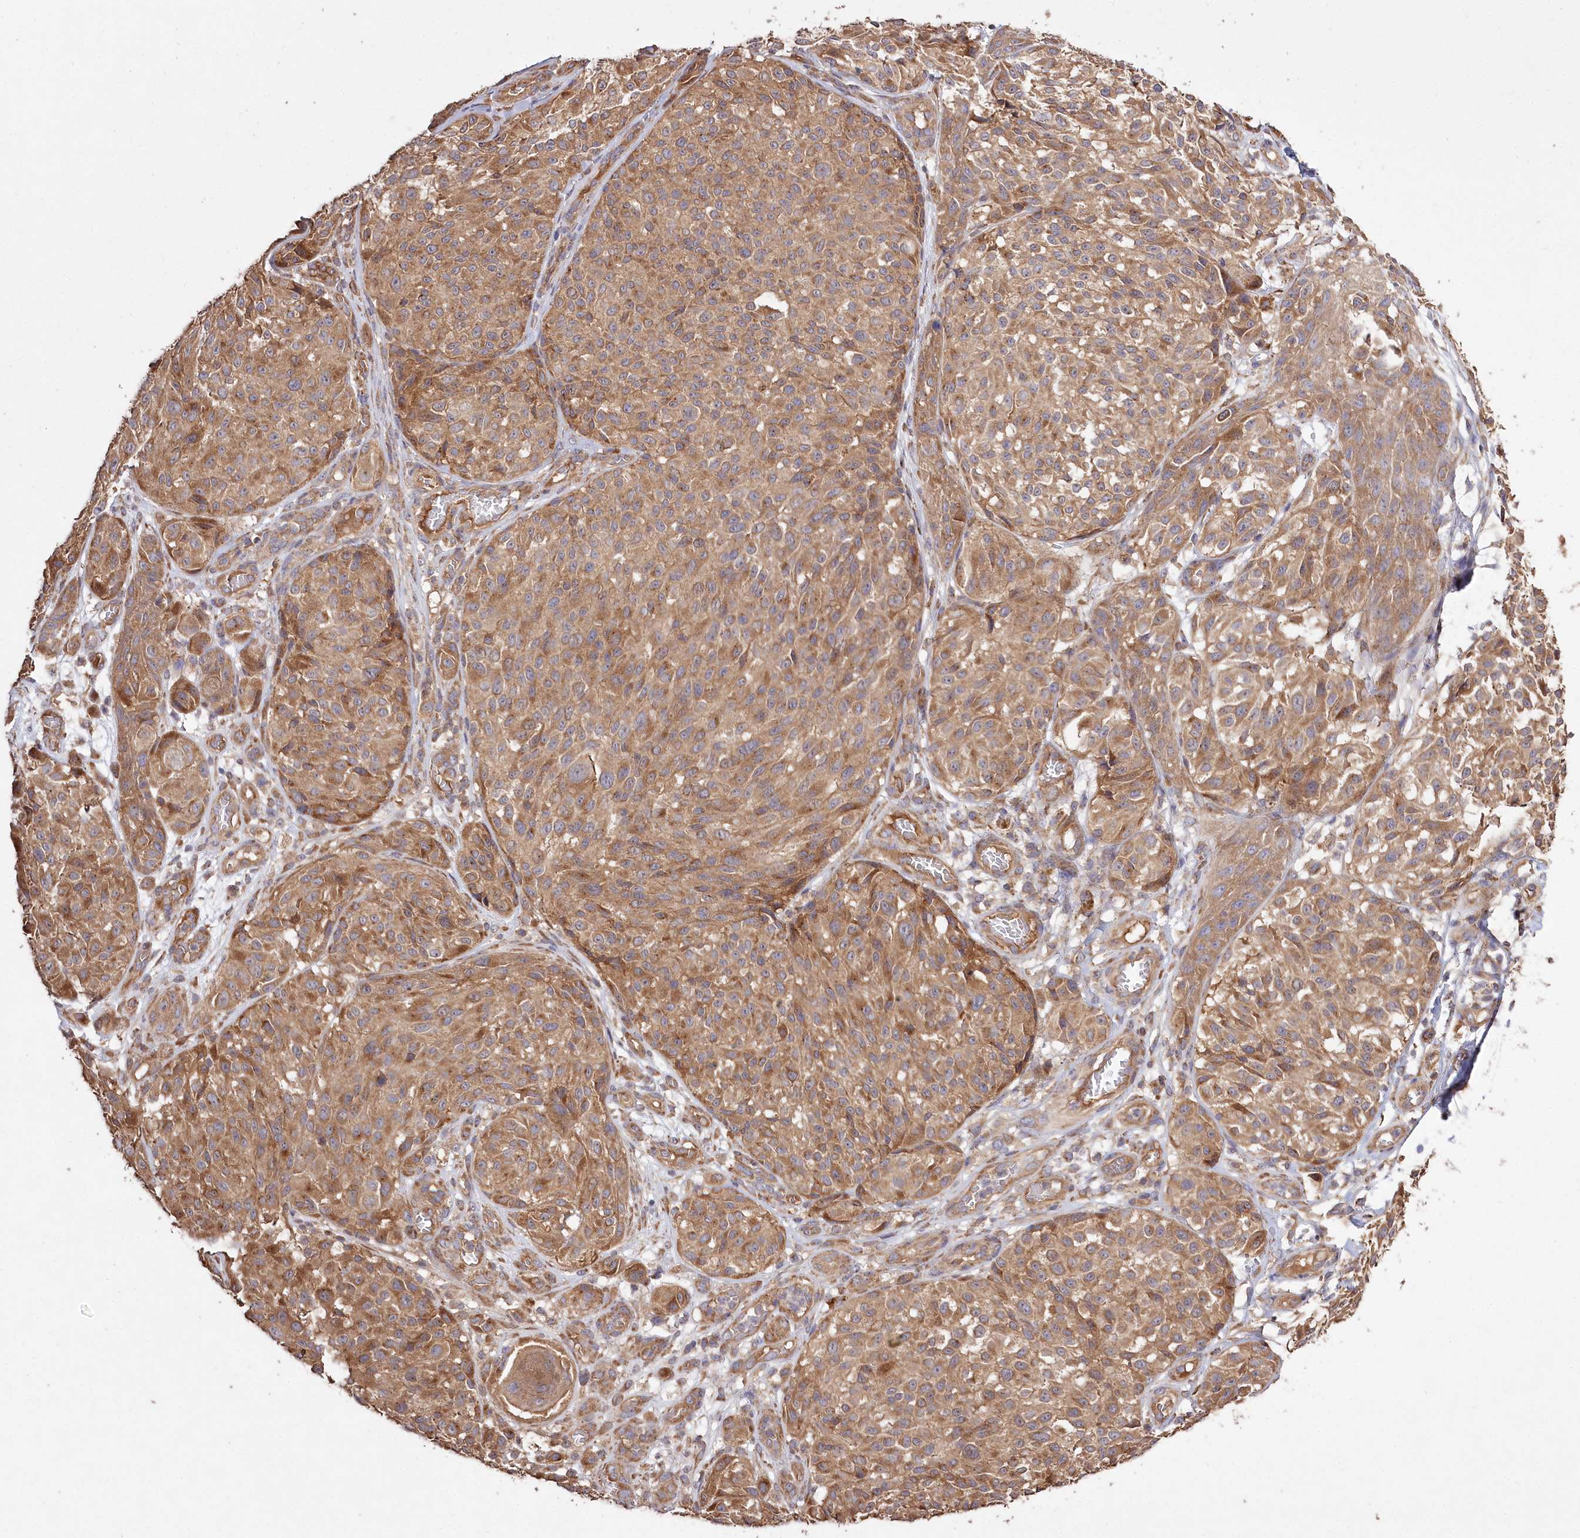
{"staining": {"intensity": "moderate", "quantity": ">75%", "location": "cytoplasmic/membranous"}, "tissue": "melanoma", "cell_type": "Tumor cells", "image_type": "cancer", "snomed": [{"axis": "morphology", "description": "Malignant melanoma, NOS"}, {"axis": "topography", "description": "Skin"}], "caption": "A photomicrograph of malignant melanoma stained for a protein shows moderate cytoplasmic/membranous brown staining in tumor cells.", "gene": "PRSS53", "patient": {"sex": "male", "age": 83}}